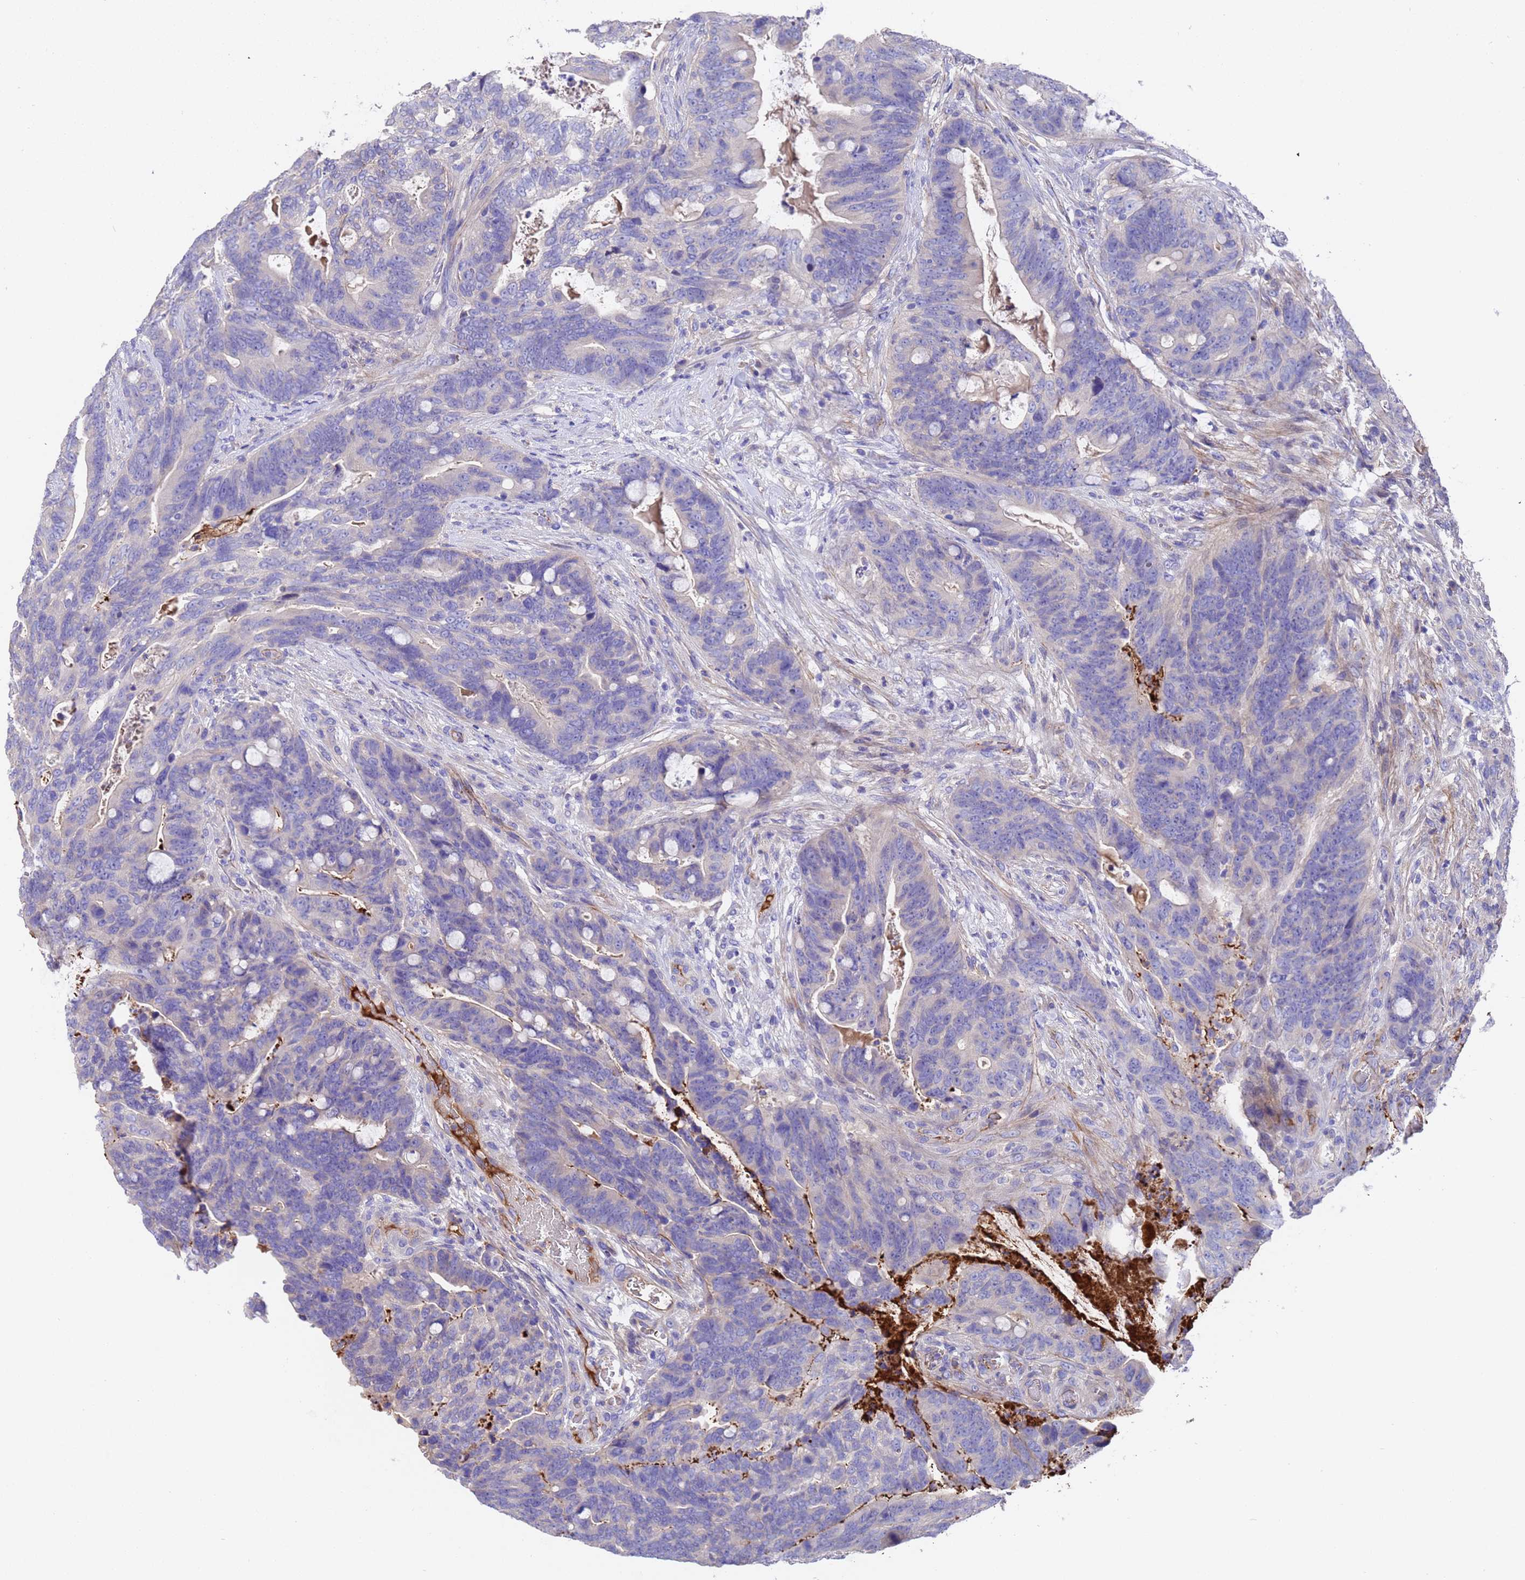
{"staining": {"intensity": "negative", "quantity": "none", "location": "none"}, "tissue": "colorectal cancer", "cell_type": "Tumor cells", "image_type": "cancer", "snomed": [{"axis": "morphology", "description": "Adenocarcinoma, NOS"}, {"axis": "topography", "description": "Colon"}], "caption": "Immunohistochemical staining of adenocarcinoma (colorectal) reveals no significant positivity in tumor cells.", "gene": "ELP6", "patient": {"sex": "female", "age": 82}}